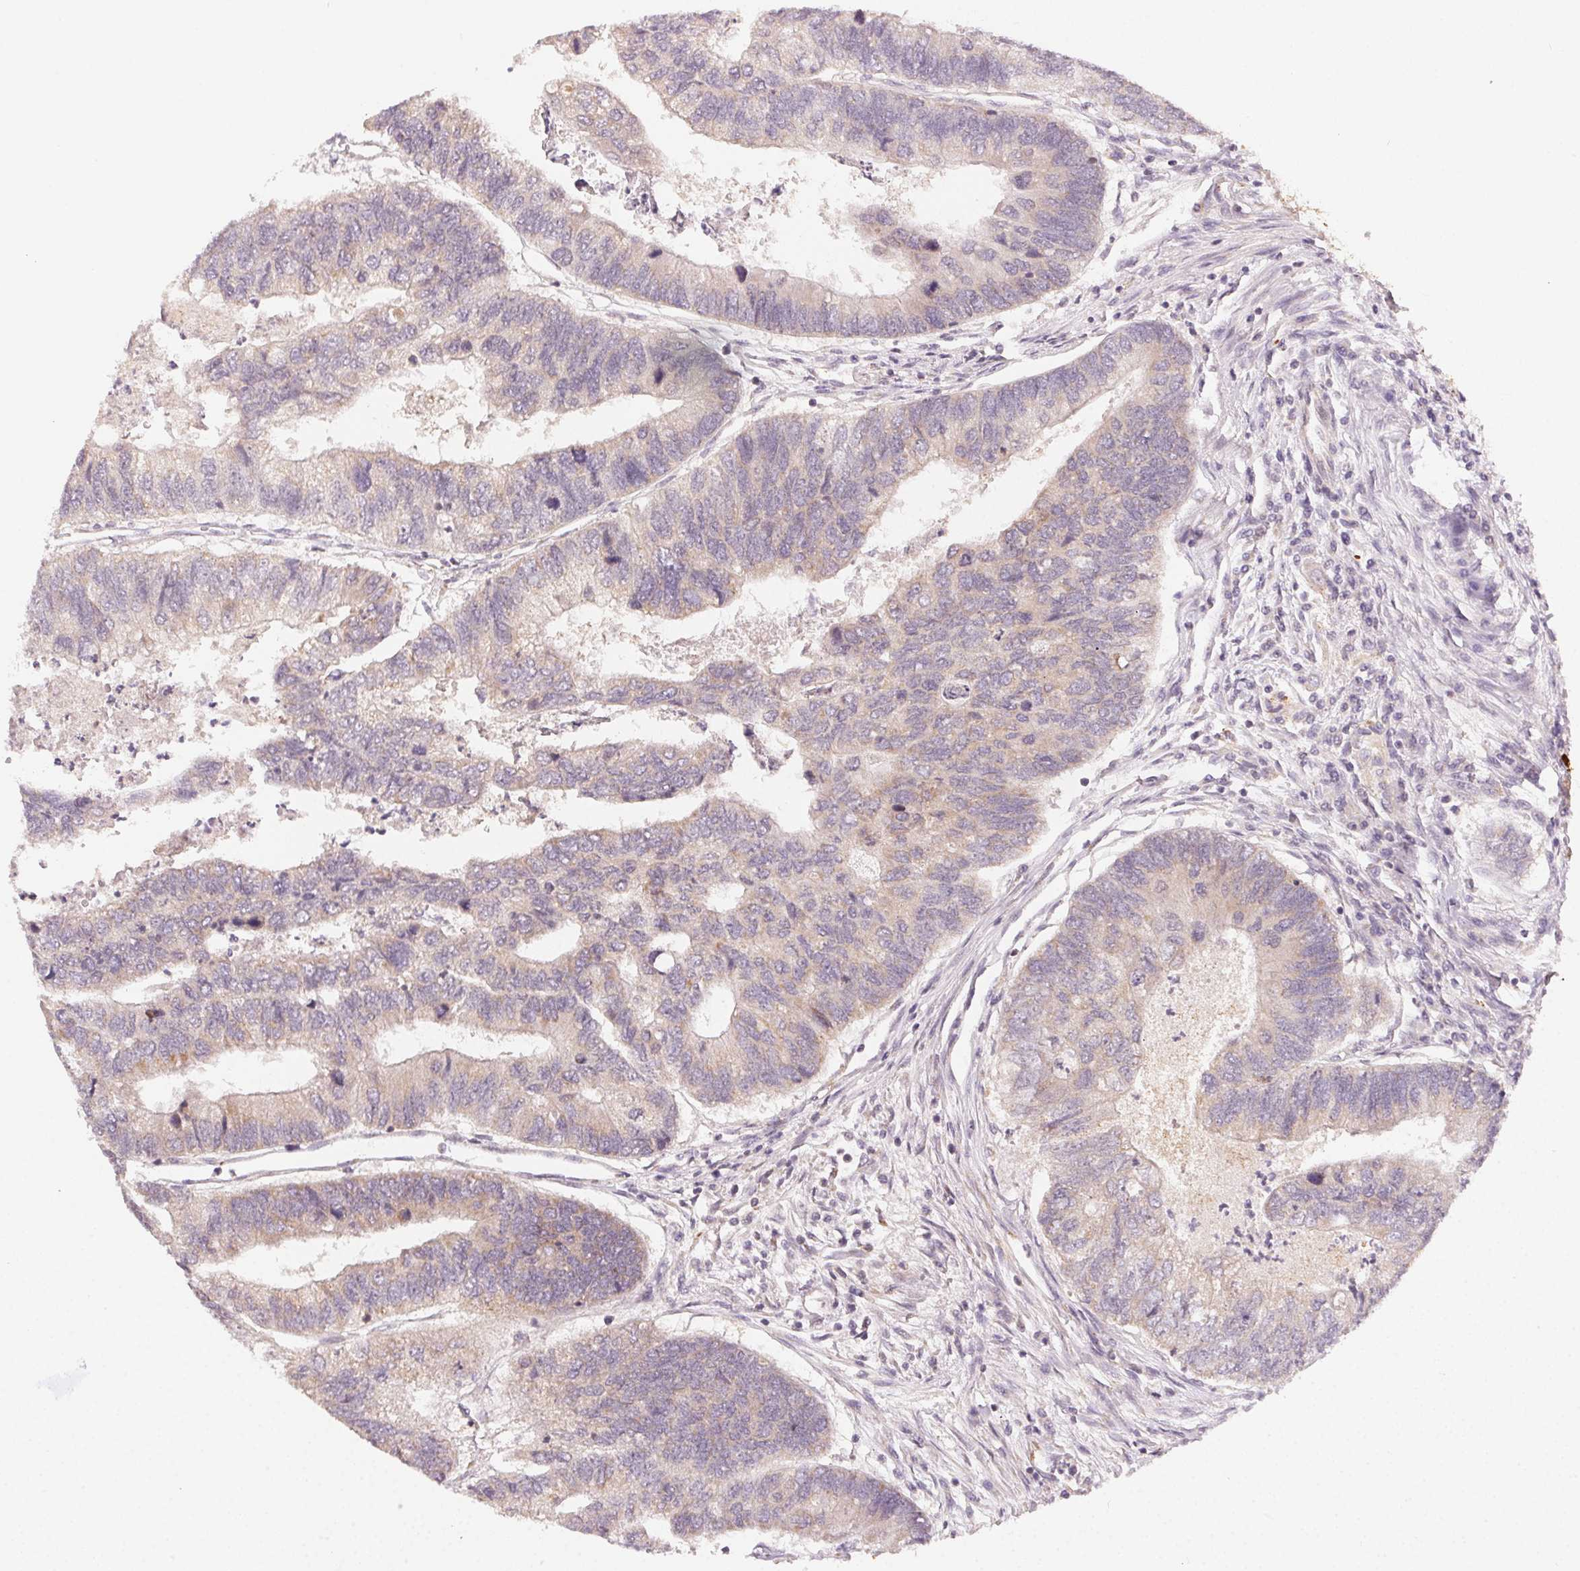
{"staining": {"intensity": "weak", "quantity": "<25%", "location": "cytoplasmic/membranous"}, "tissue": "colorectal cancer", "cell_type": "Tumor cells", "image_type": "cancer", "snomed": [{"axis": "morphology", "description": "Adenocarcinoma, NOS"}, {"axis": "topography", "description": "Colon"}], "caption": "Micrograph shows no protein staining in tumor cells of adenocarcinoma (colorectal) tissue.", "gene": "NCOA4", "patient": {"sex": "female", "age": 67}}